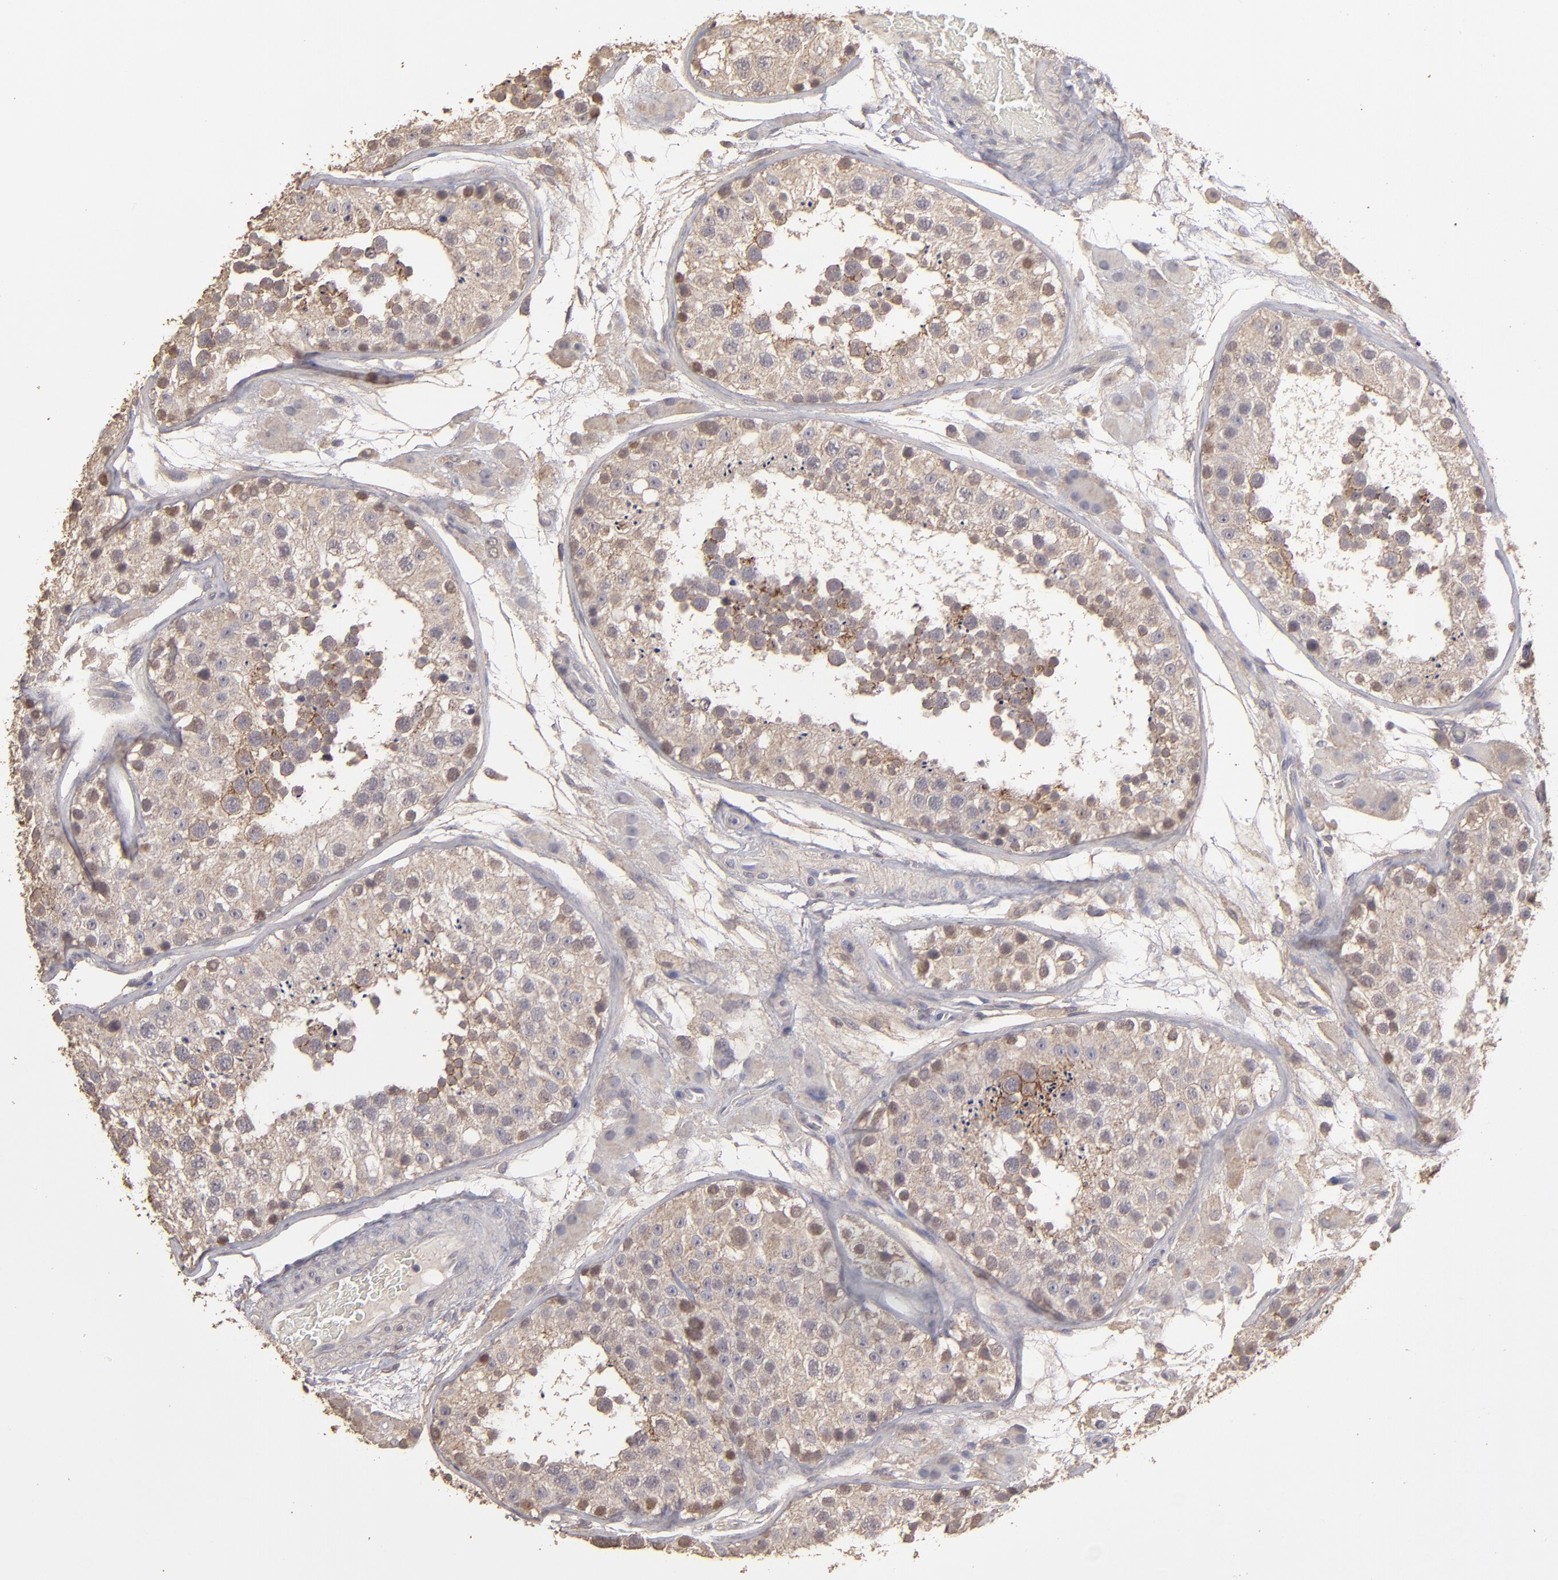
{"staining": {"intensity": "weak", "quantity": "25%-75%", "location": "cytoplasmic/membranous"}, "tissue": "testis", "cell_type": "Cells in seminiferous ducts", "image_type": "normal", "snomed": [{"axis": "morphology", "description": "Normal tissue, NOS"}, {"axis": "topography", "description": "Testis"}], "caption": "Immunohistochemical staining of normal testis demonstrates low levels of weak cytoplasmic/membranous positivity in about 25%-75% of cells in seminiferous ducts.", "gene": "FAT1", "patient": {"sex": "male", "age": 26}}